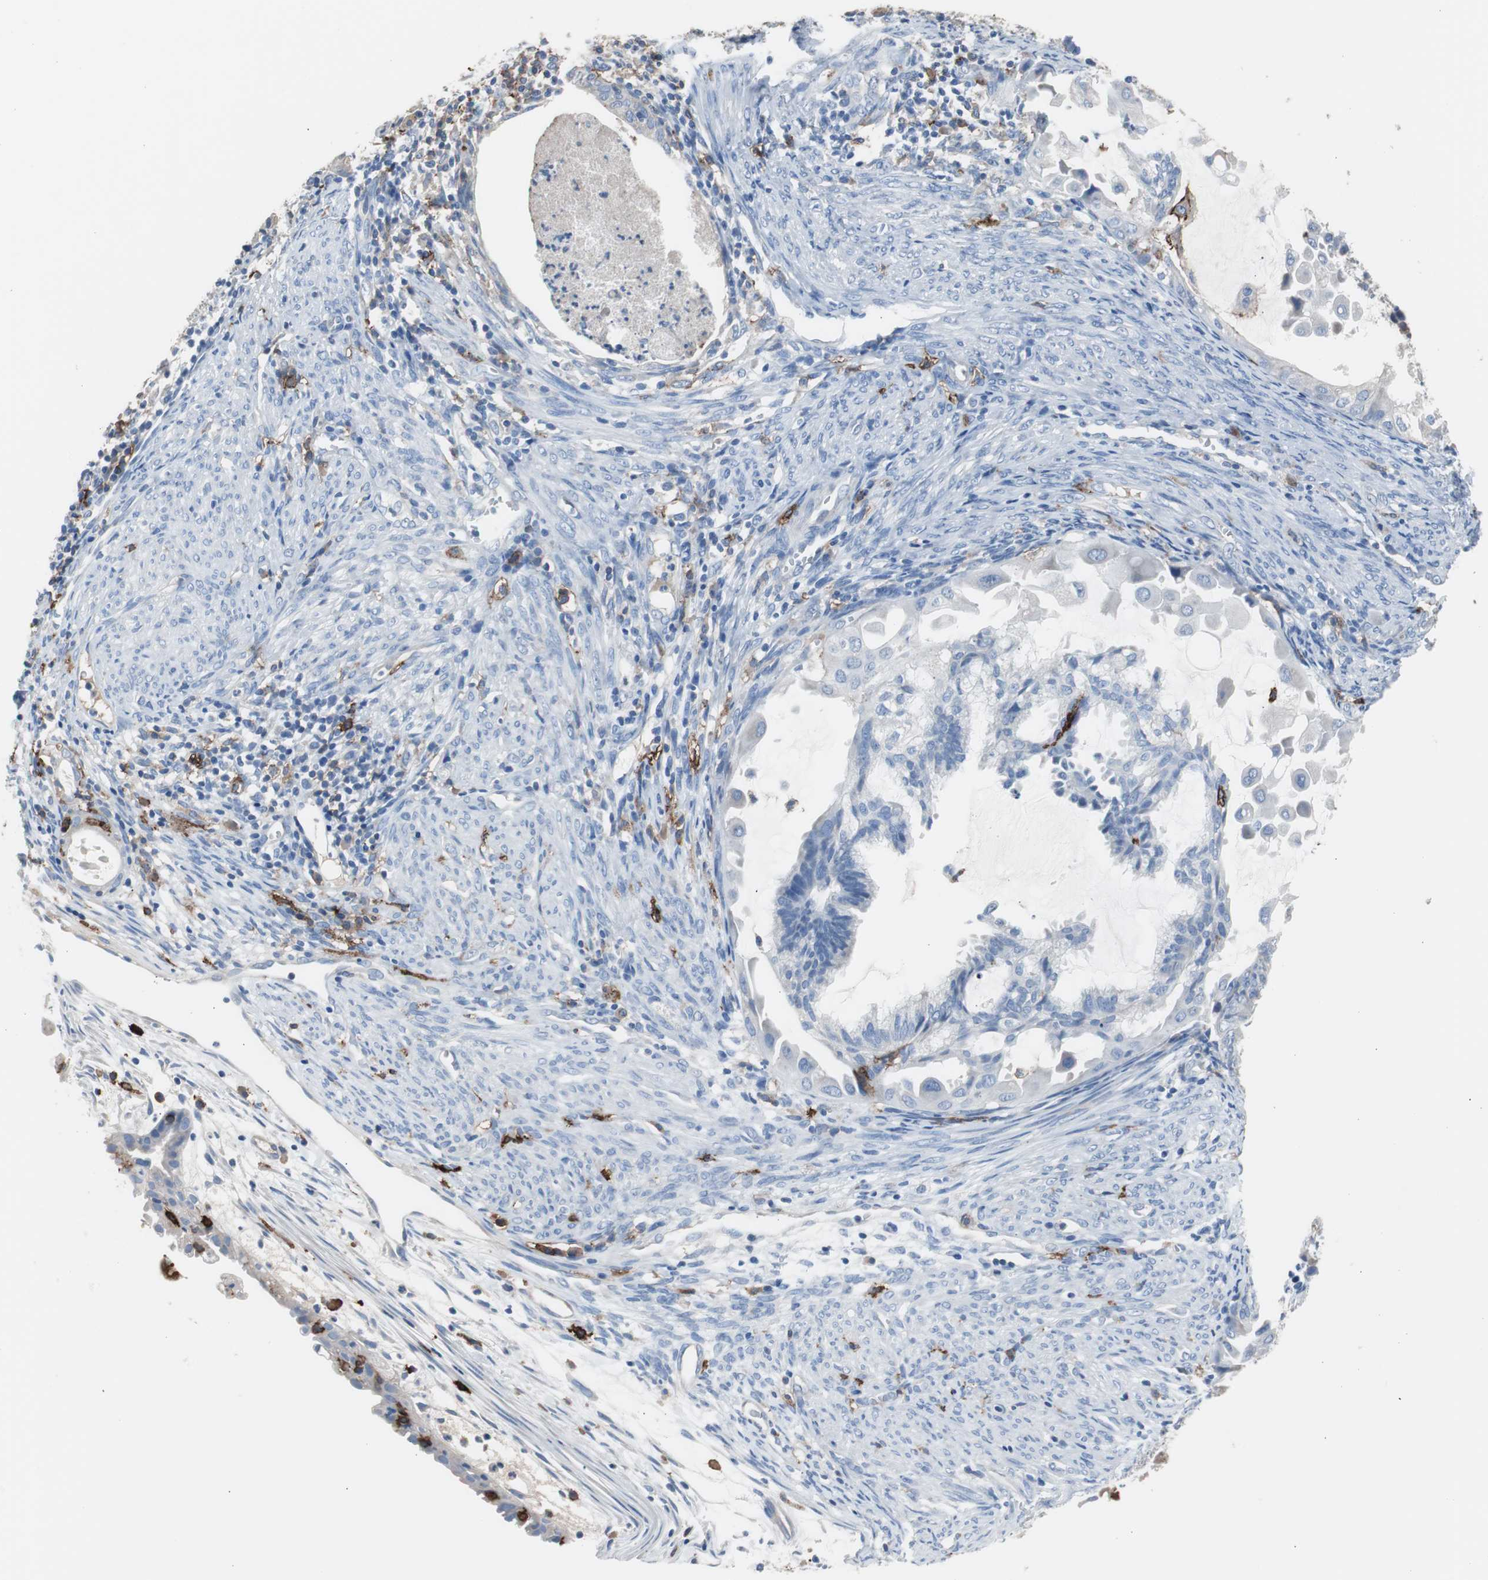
{"staining": {"intensity": "negative", "quantity": "none", "location": "none"}, "tissue": "cervical cancer", "cell_type": "Tumor cells", "image_type": "cancer", "snomed": [{"axis": "morphology", "description": "Normal tissue, NOS"}, {"axis": "morphology", "description": "Adenocarcinoma, NOS"}, {"axis": "topography", "description": "Cervix"}, {"axis": "topography", "description": "Endometrium"}], "caption": "Adenocarcinoma (cervical) was stained to show a protein in brown. There is no significant positivity in tumor cells.", "gene": "FCGR2B", "patient": {"sex": "female", "age": 86}}